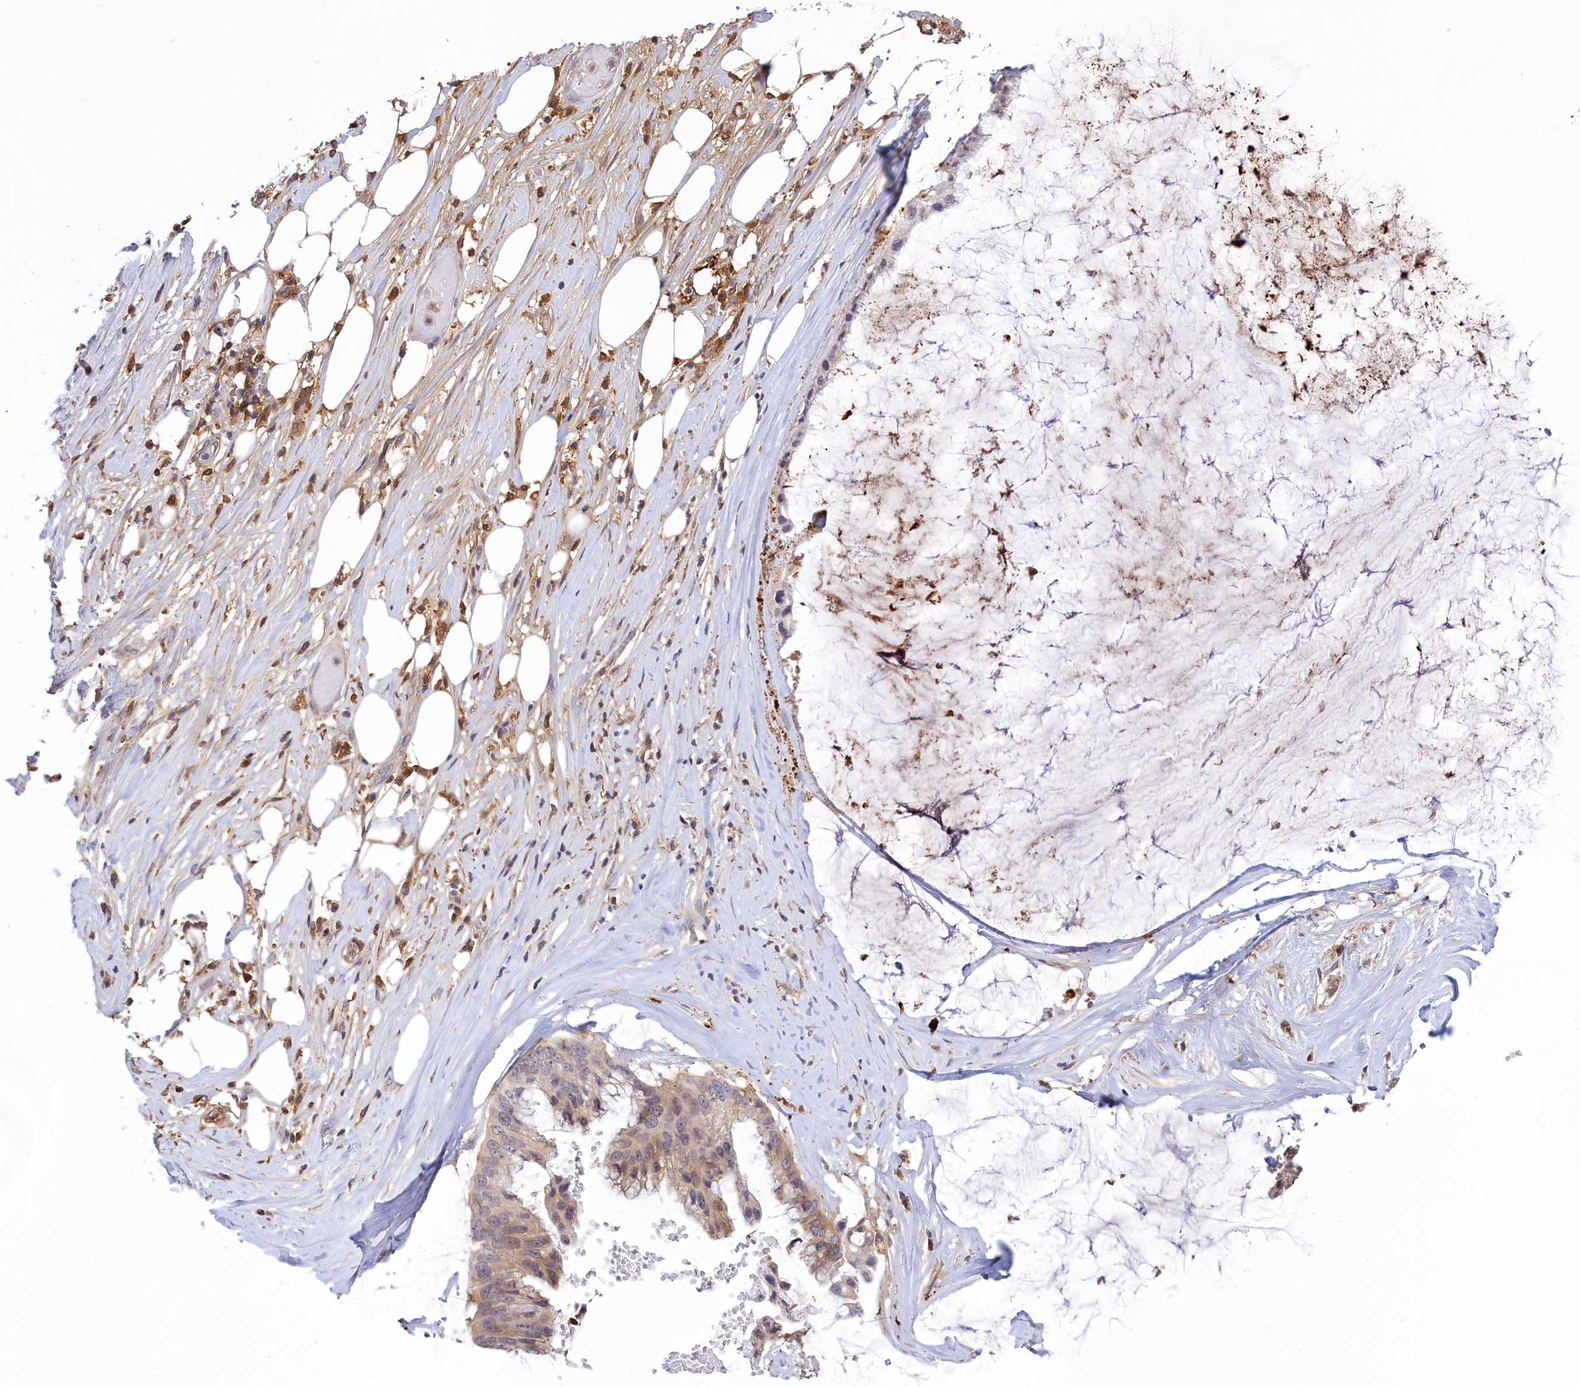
{"staining": {"intensity": "moderate", "quantity": "<25%", "location": "cytoplasmic/membranous"}, "tissue": "ovarian cancer", "cell_type": "Tumor cells", "image_type": "cancer", "snomed": [{"axis": "morphology", "description": "Cystadenocarcinoma, mucinous, NOS"}, {"axis": "topography", "description": "Ovary"}], "caption": "Ovarian cancer (mucinous cystadenocarcinoma) stained for a protein reveals moderate cytoplasmic/membranous positivity in tumor cells. The protein of interest is shown in brown color, while the nuclei are stained blue.", "gene": "RRAD", "patient": {"sex": "female", "age": 39}}